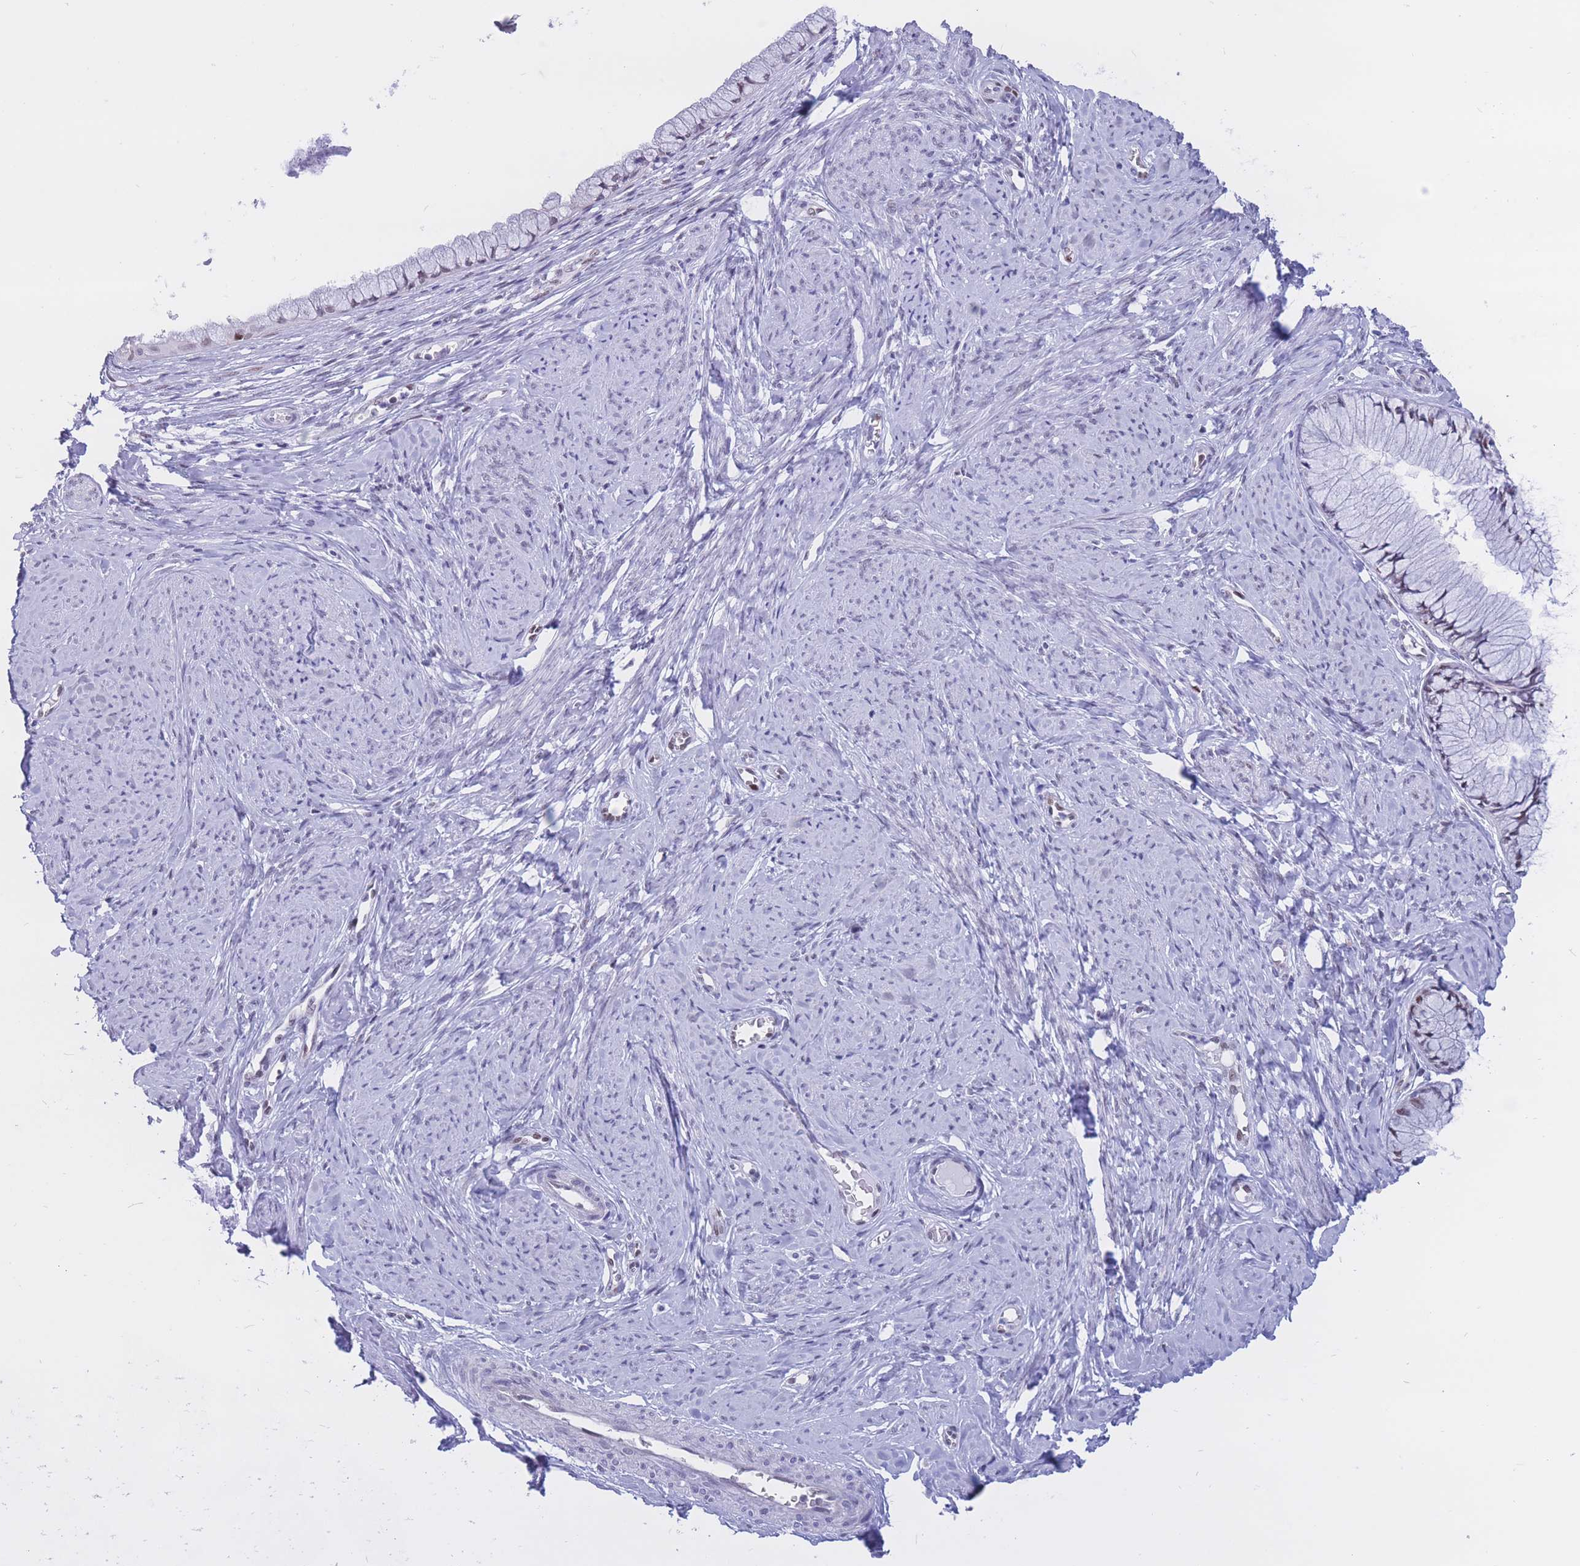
{"staining": {"intensity": "moderate", "quantity": ">75%", "location": "nuclear"}, "tissue": "cervix", "cell_type": "Glandular cells", "image_type": "normal", "snomed": [{"axis": "morphology", "description": "Normal tissue, NOS"}, {"axis": "topography", "description": "Cervix"}], "caption": "Immunohistochemistry (IHC) (DAB (3,3'-diaminobenzidine)) staining of normal human cervix demonstrates moderate nuclear protein staining in approximately >75% of glandular cells.", "gene": "NASP", "patient": {"sex": "female", "age": 42}}